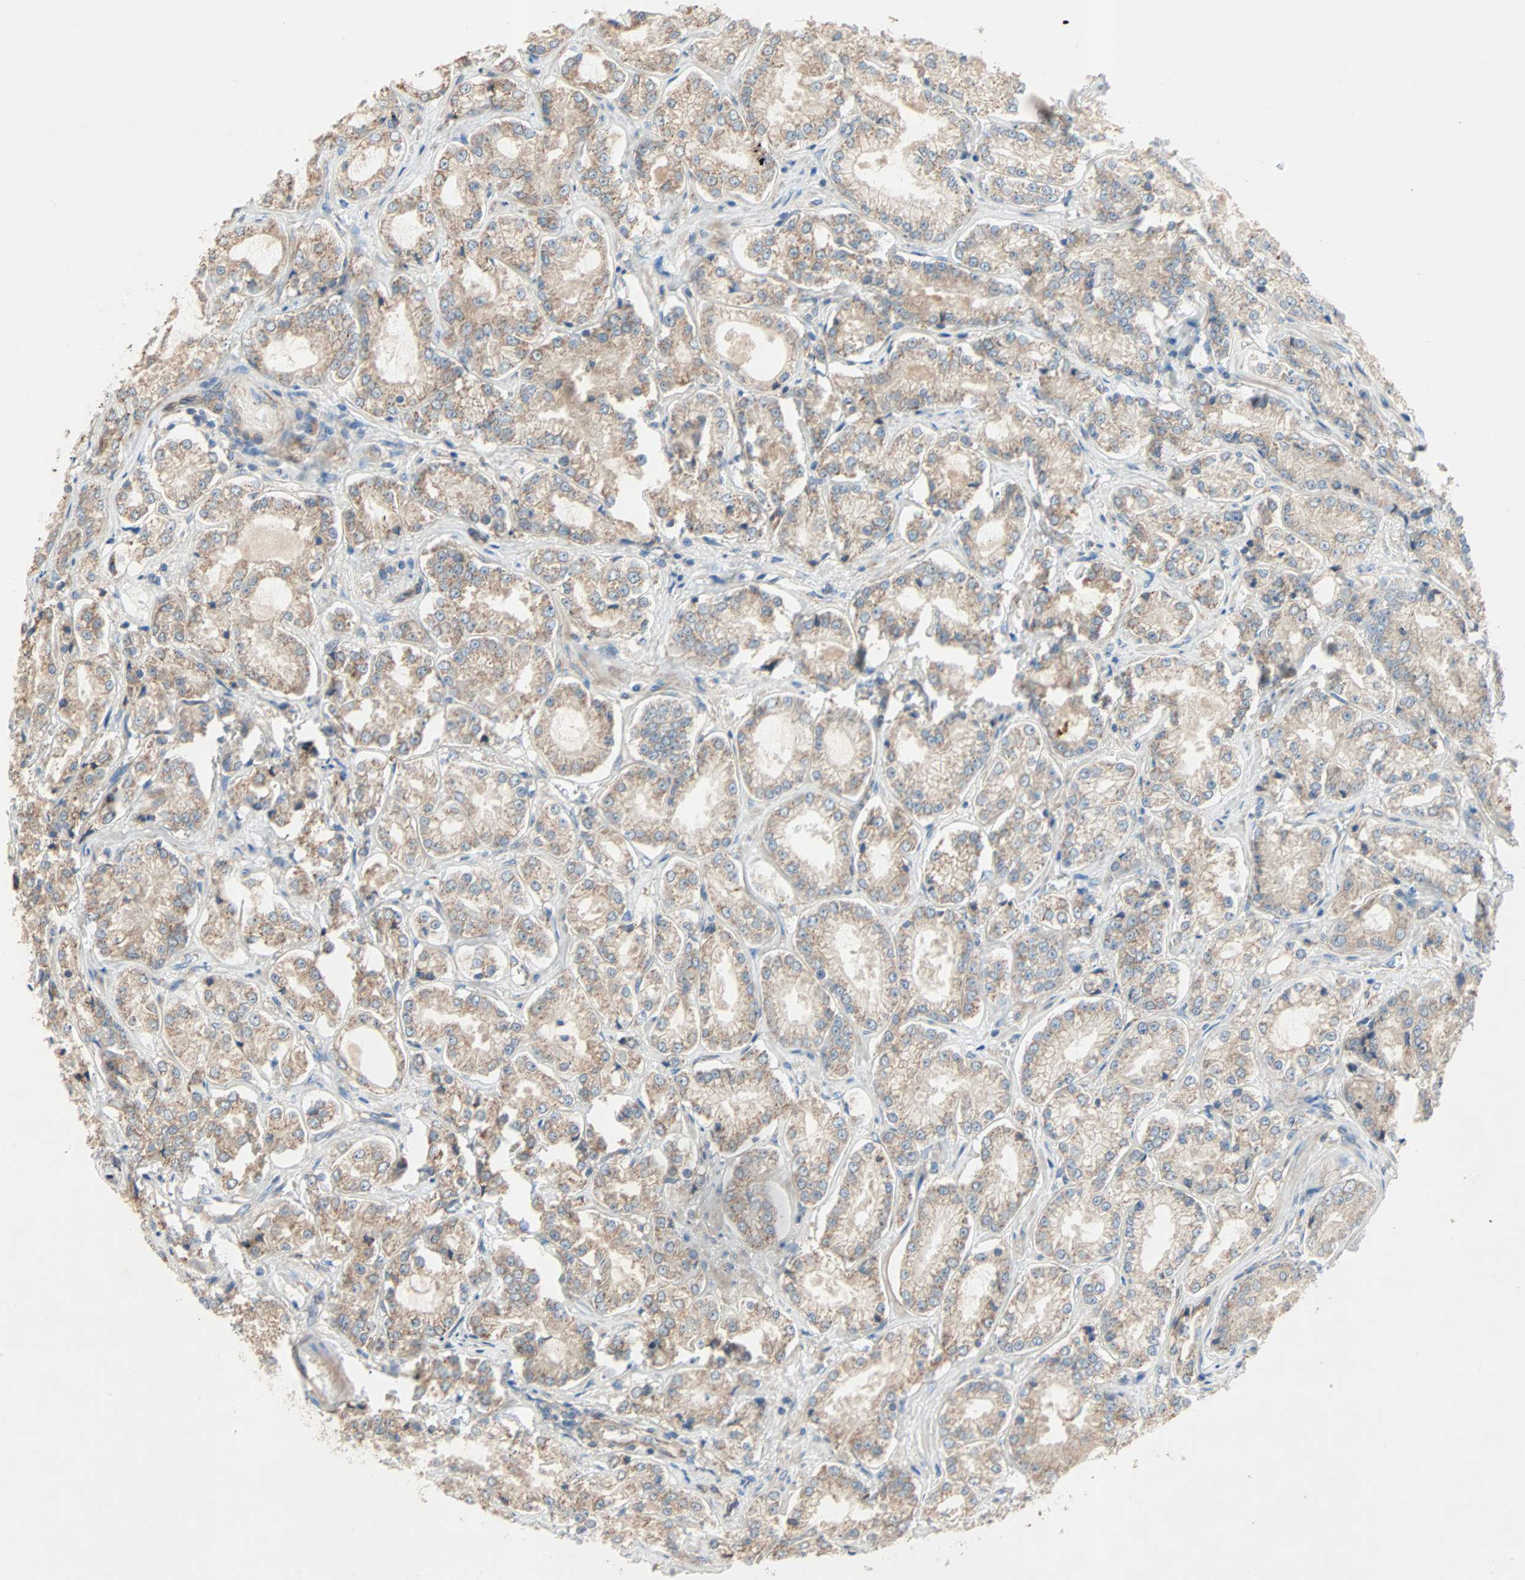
{"staining": {"intensity": "weak", "quantity": ">75%", "location": "cytoplasmic/membranous"}, "tissue": "prostate cancer", "cell_type": "Tumor cells", "image_type": "cancer", "snomed": [{"axis": "morphology", "description": "Adenocarcinoma, High grade"}, {"axis": "topography", "description": "Prostate"}], "caption": "DAB immunohistochemical staining of prostate high-grade adenocarcinoma shows weak cytoplasmic/membranous protein positivity in approximately >75% of tumor cells.", "gene": "XYLT1", "patient": {"sex": "male", "age": 73}}